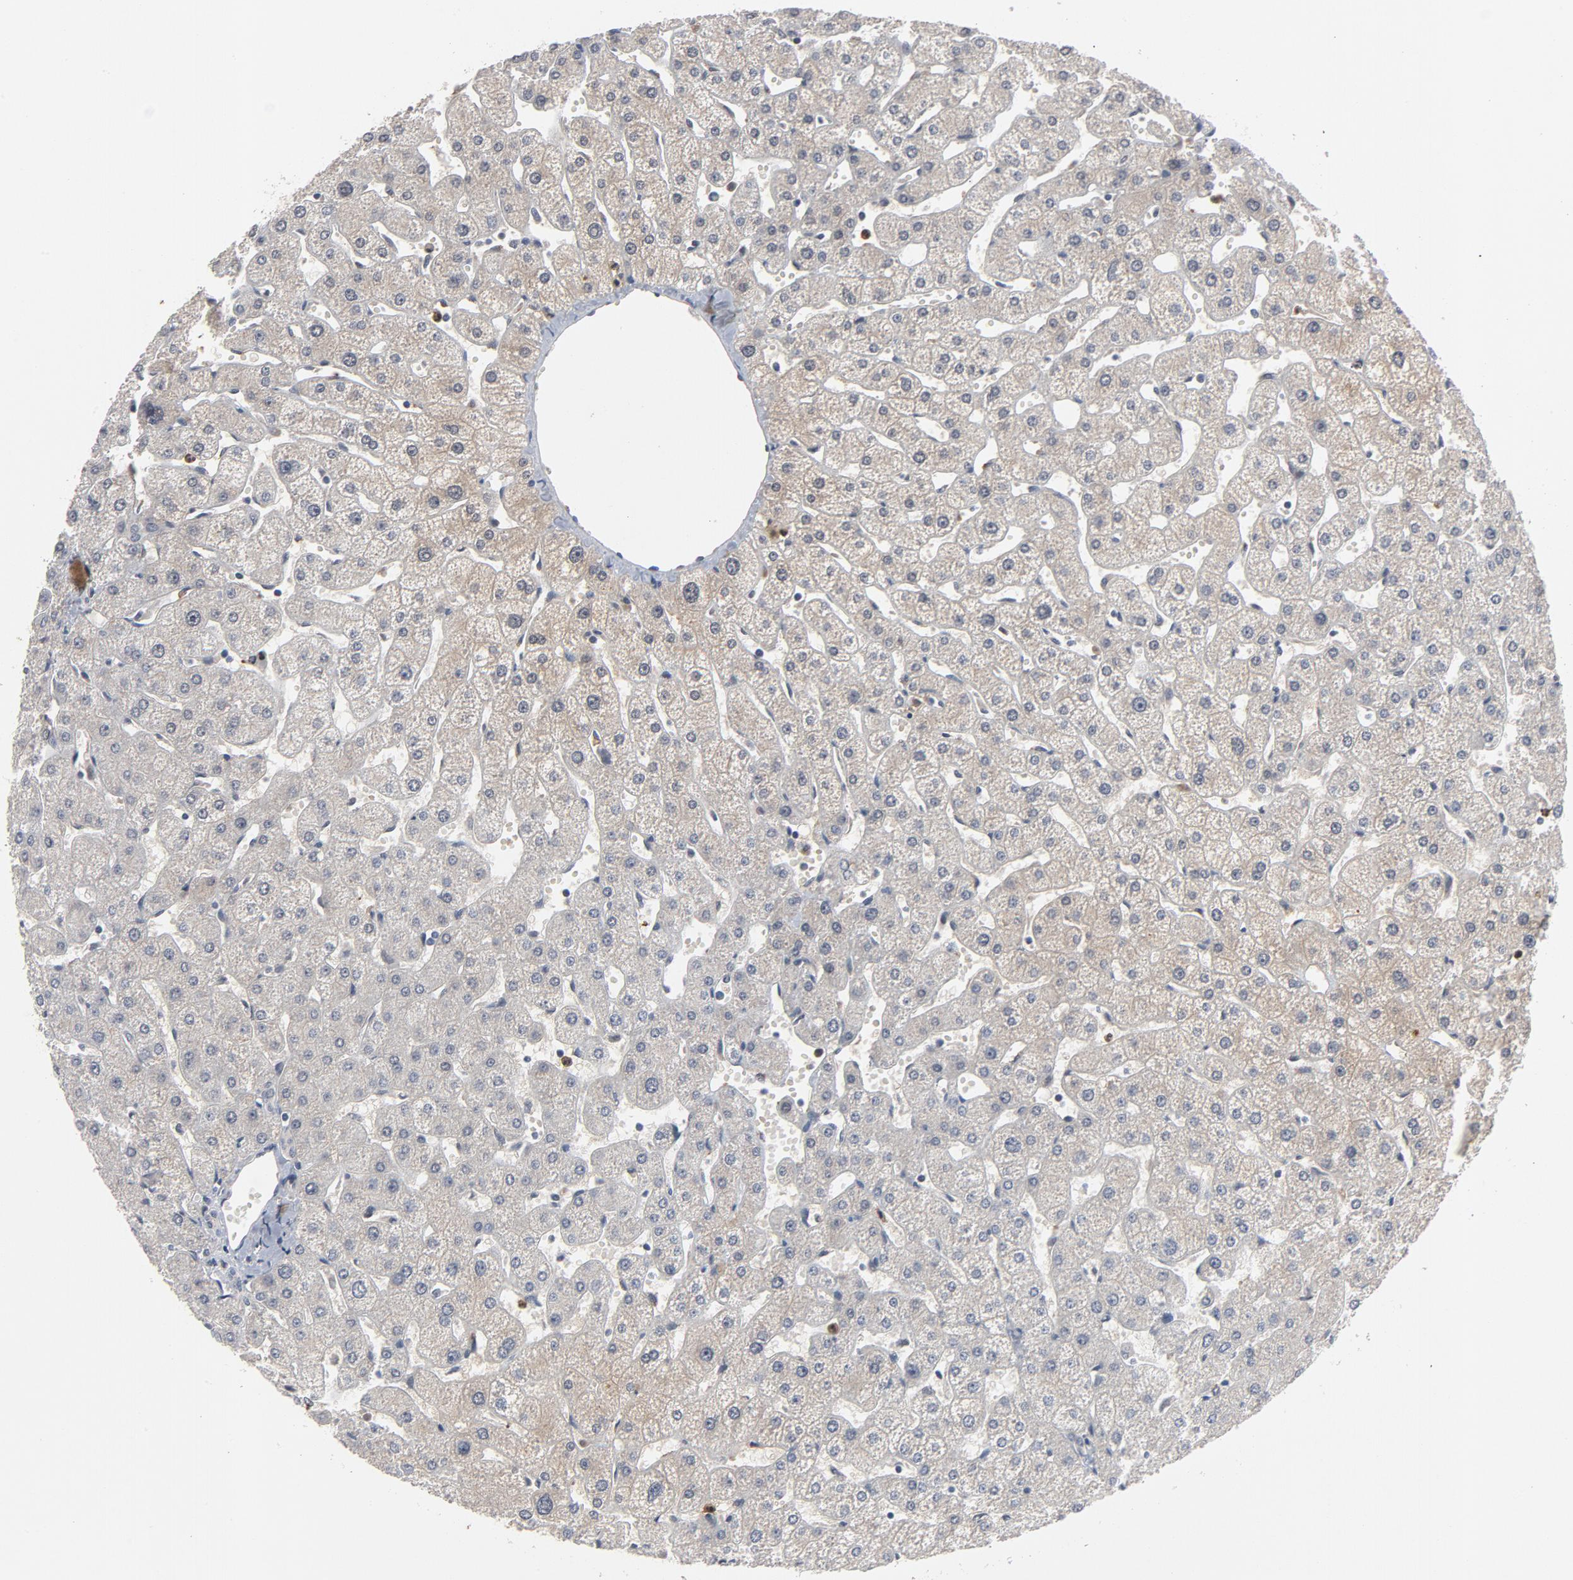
{"staining": {"intensity": "negative", "quantity": "none", "location": "none"}, "tissue": "liver", "cell_type": "Cholangiocytes", "image_type": "normal", "snomed": [{"axis": "morphology", "description": "Normal tissue, NOS"}, {"axis": "topography", "description": "Liver"}], "caption": "Liver was stained to show a protein in brown. There is no significant expression in cholangiocytes. The staining was performed using DAB (3,3'-diaminobenzidine) to visualize the protein expression in brown, while the nuclei were stained in blue with hematoxylin (Magnification: 20x).", "gene": "RTL5", "patient": {"sex": "male", "age": 67}}